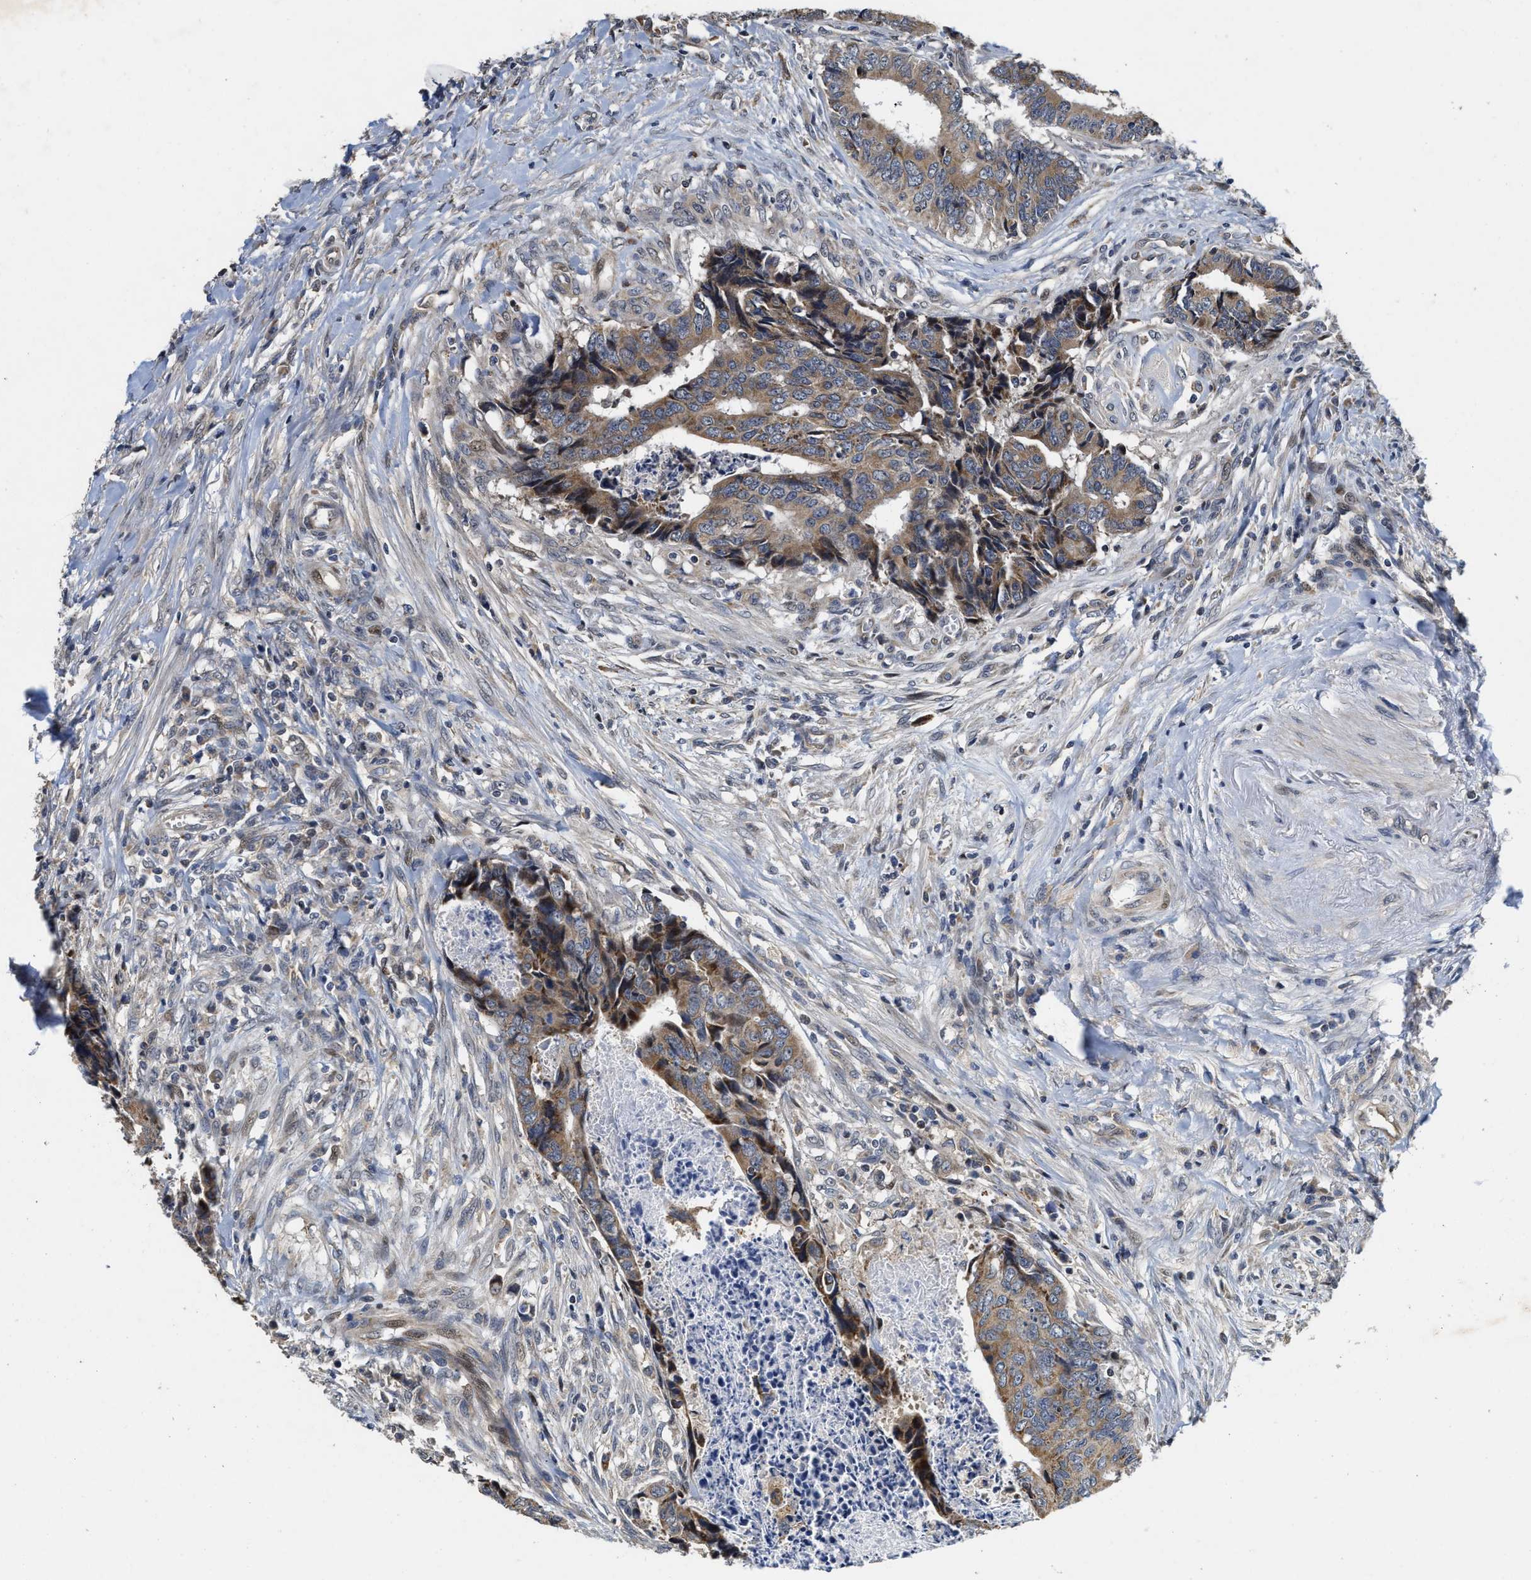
{"staining": {"intensity": "moderate", "quantity": ">75%", "location": "cytoplasmic/membranous"}, "tissue": "colorectal cancer", "cell_type": "Tumor cells", "image_type": "cancer", "snomed": [{"axis": "morphology", "description": "Adenocarcinoma, NOS"}, {"axis": "topography", "description": "Rectum"}], "caption": "IHC of human colorectal adenocarcinoma shows medium levels of moderate cytoplasmic/membranous staining in about >75% of tumor cells.", "gene": "SCYL2", "patient": {"sex": "male", "age": 84}}